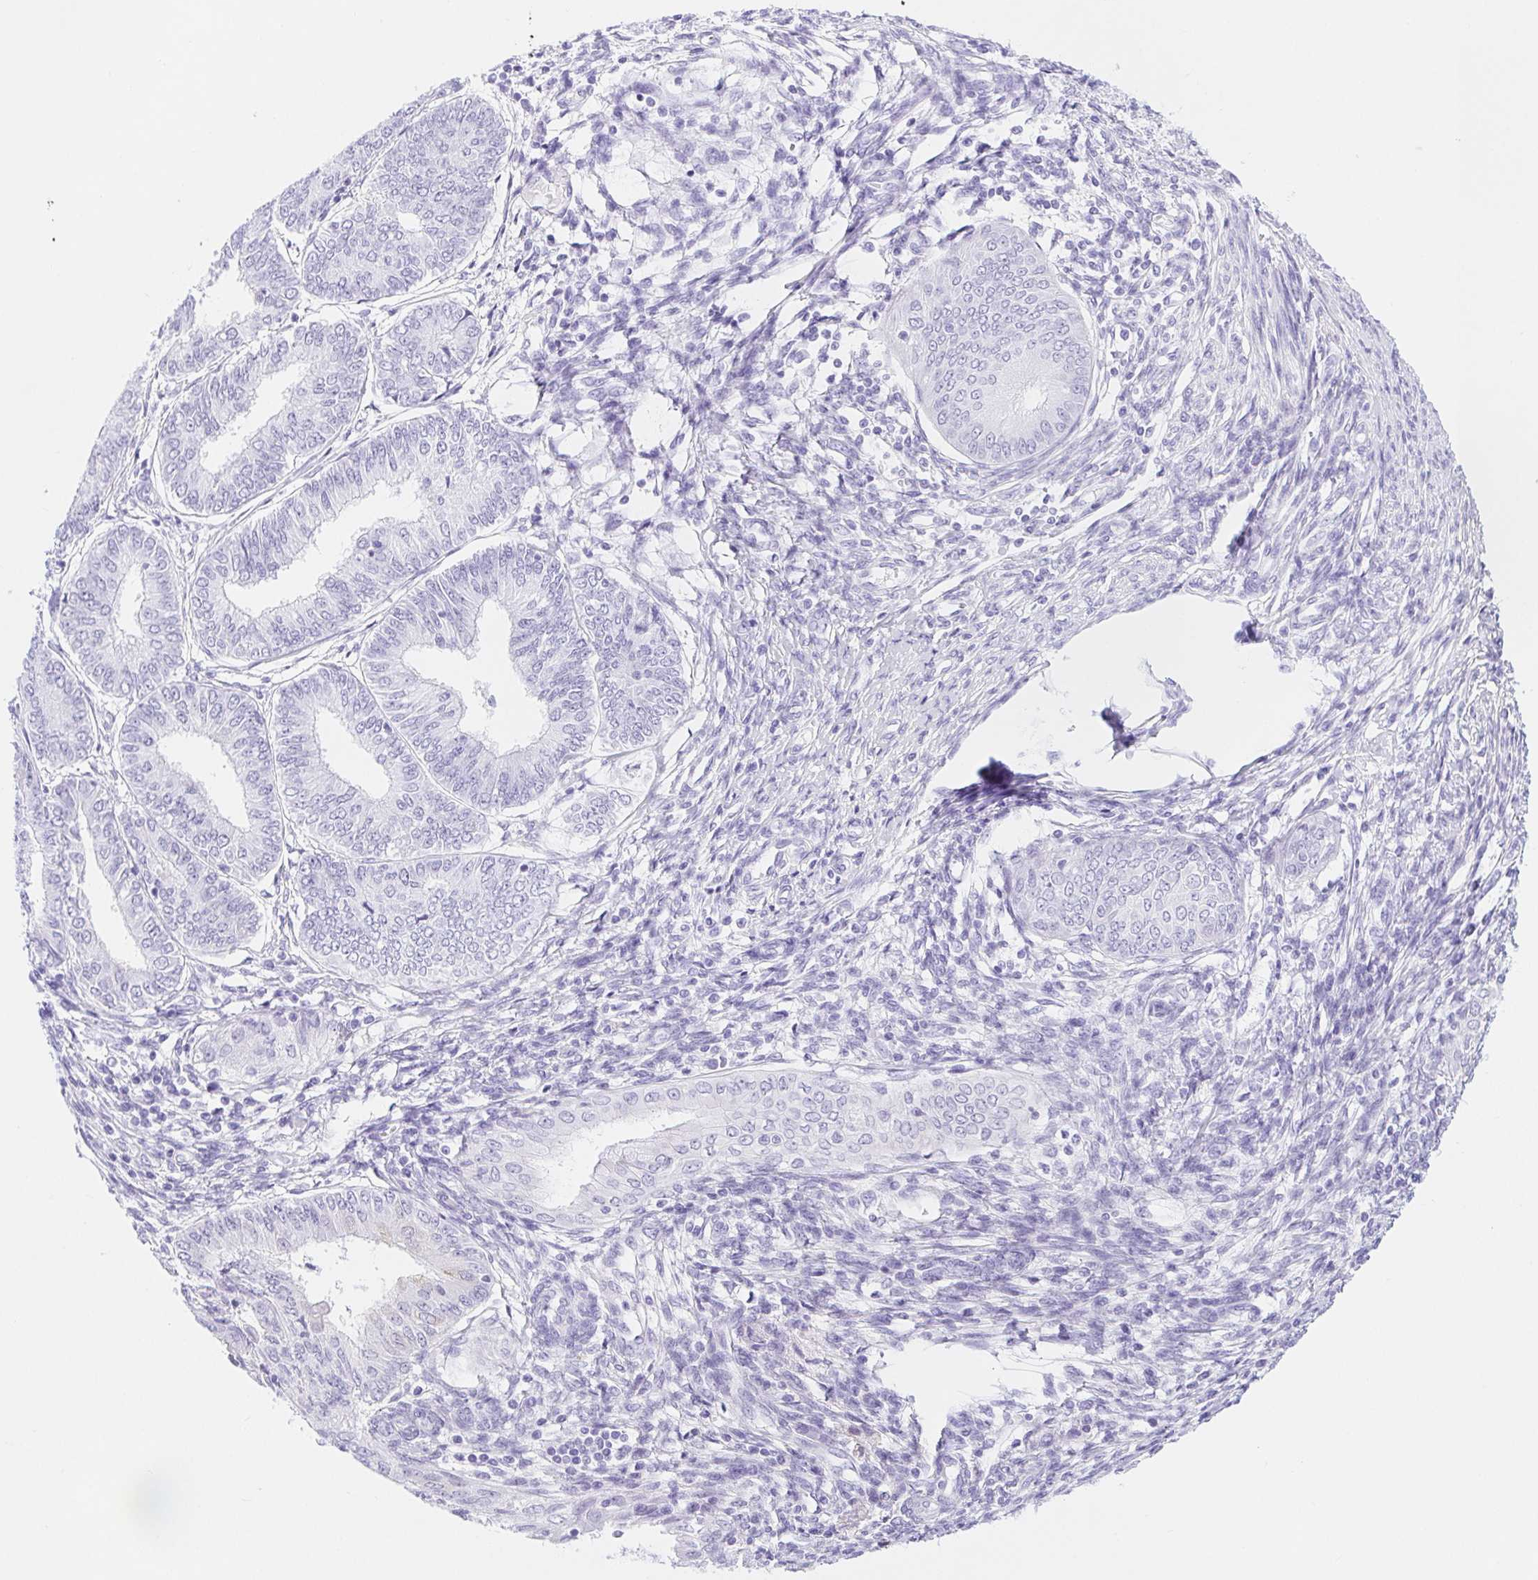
{"staining": {"intensity": "negative", "quantity": "none", "location": "none"}, "tissue": "endometrial cancer", "cell_type": "Tumor cells", "image_type": "cancer", "snomed": [{"axis": "morphology", "description": "Adenocarcinoma, NOS"}, {"axis": "topography", "description": "Endometrium"}], "caption": "An IHC image of endometrial adenocarcinoma is shown. There is no staining in tumor cells of endometrial adenocarcinoma.", "gene": "DYNC2LI1", "patient": {"sex": "female", "age": 68}}